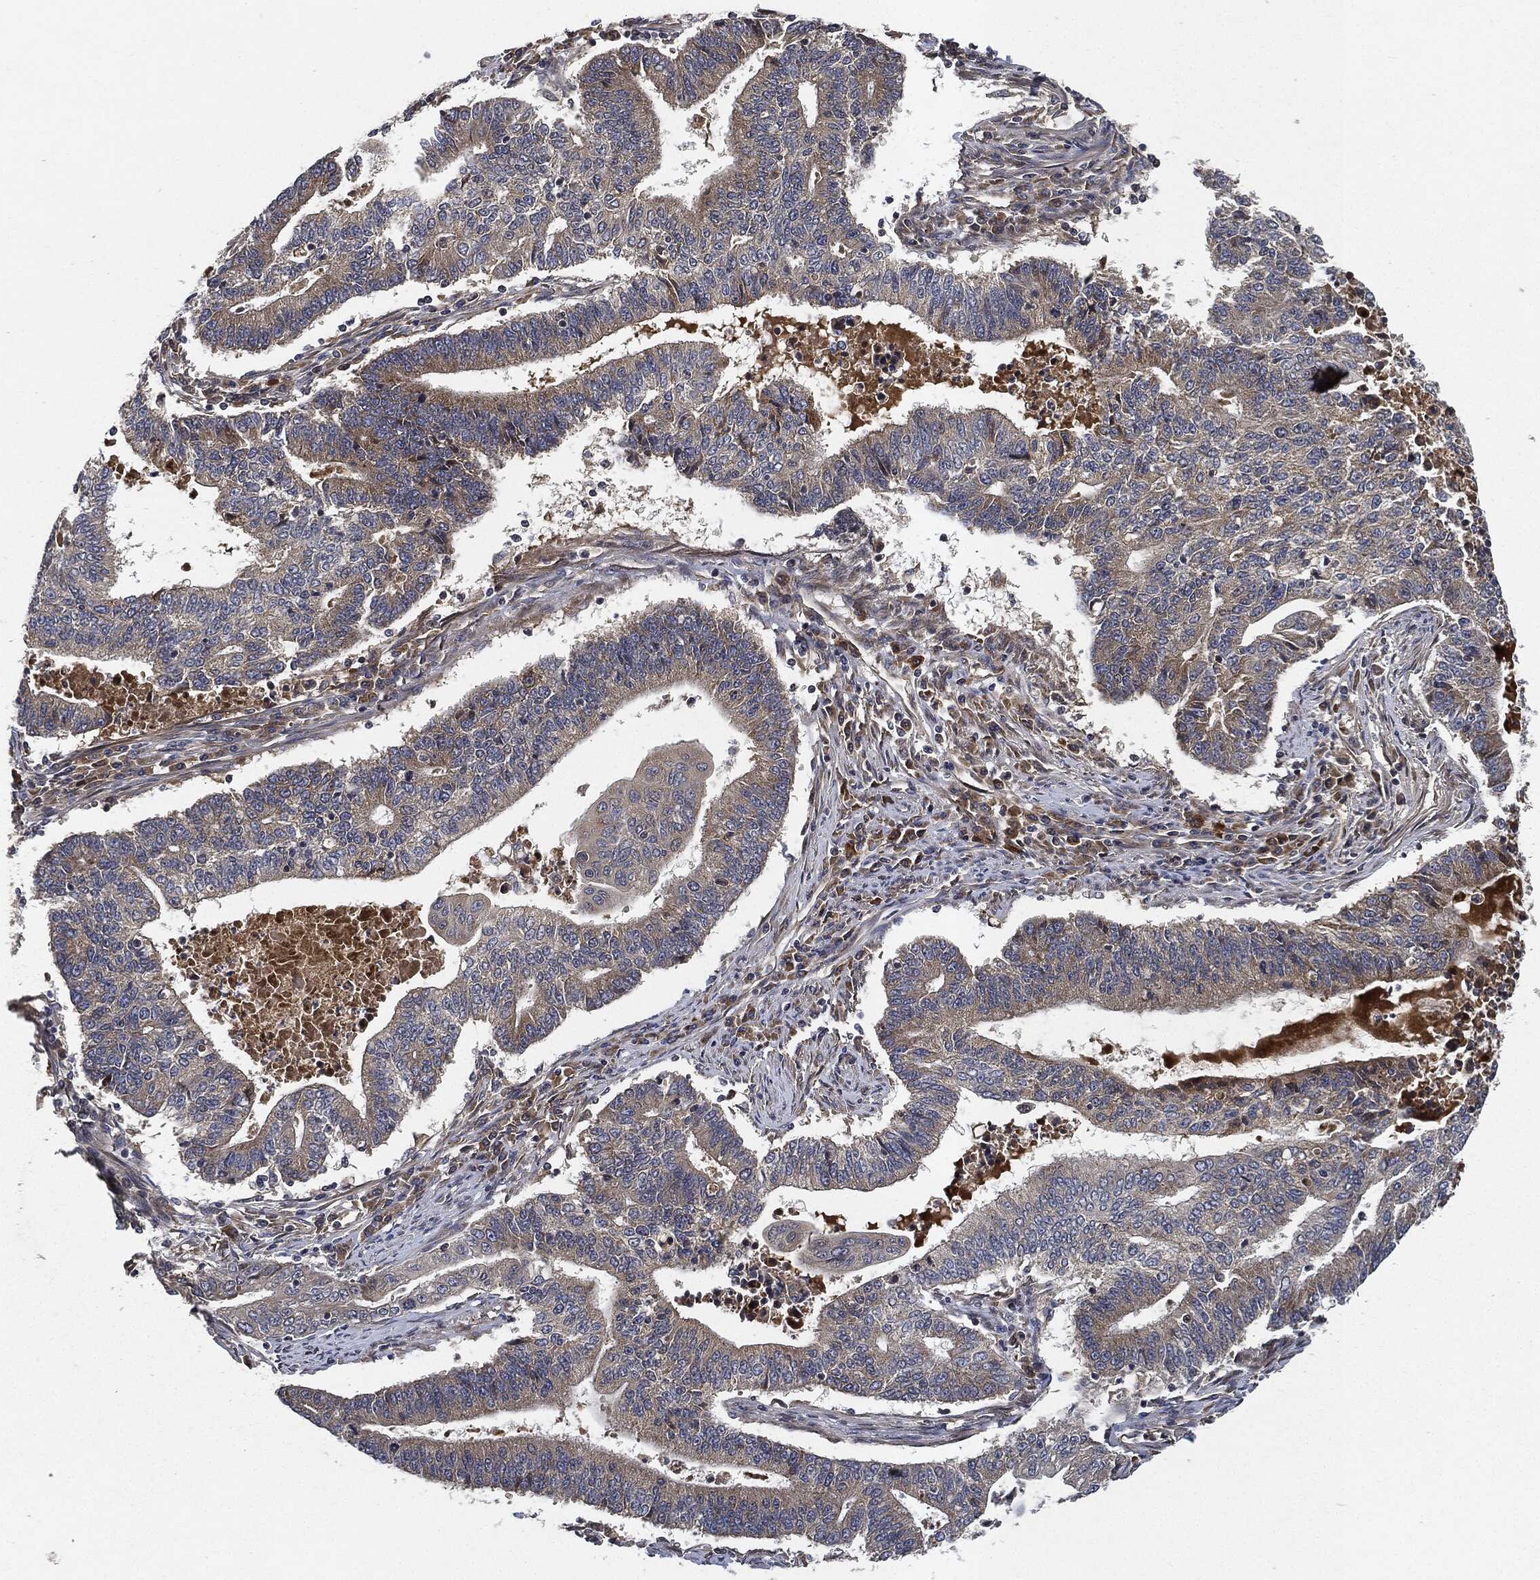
{"staining": {"intensity": "weak", "quantity": "<25%", "location": "cytoplasmic/membranous"}, "tissue": "endometrial cancer", "cell_type": "Tumor cells", "image_type": "cancer", "snomed": [{"axis": "morphology", "description": "Adenocarcinoma, NOS"}, {"axis": "topography", "description": "Uterus"}, {"axis": "topography", "description": "Endometrium"}], "caption": "The IHC histopathology image has no significant expression in tumor cells of adenocarcinoma (endometrial) tissue. The staining is performed using DAB (3,3'-diaminobenzidine) brown chromogen with nuclei counter-stained in using hematoxylin.", "gene": "MLST8", "patient": {"sex": "female", "age": 54}}